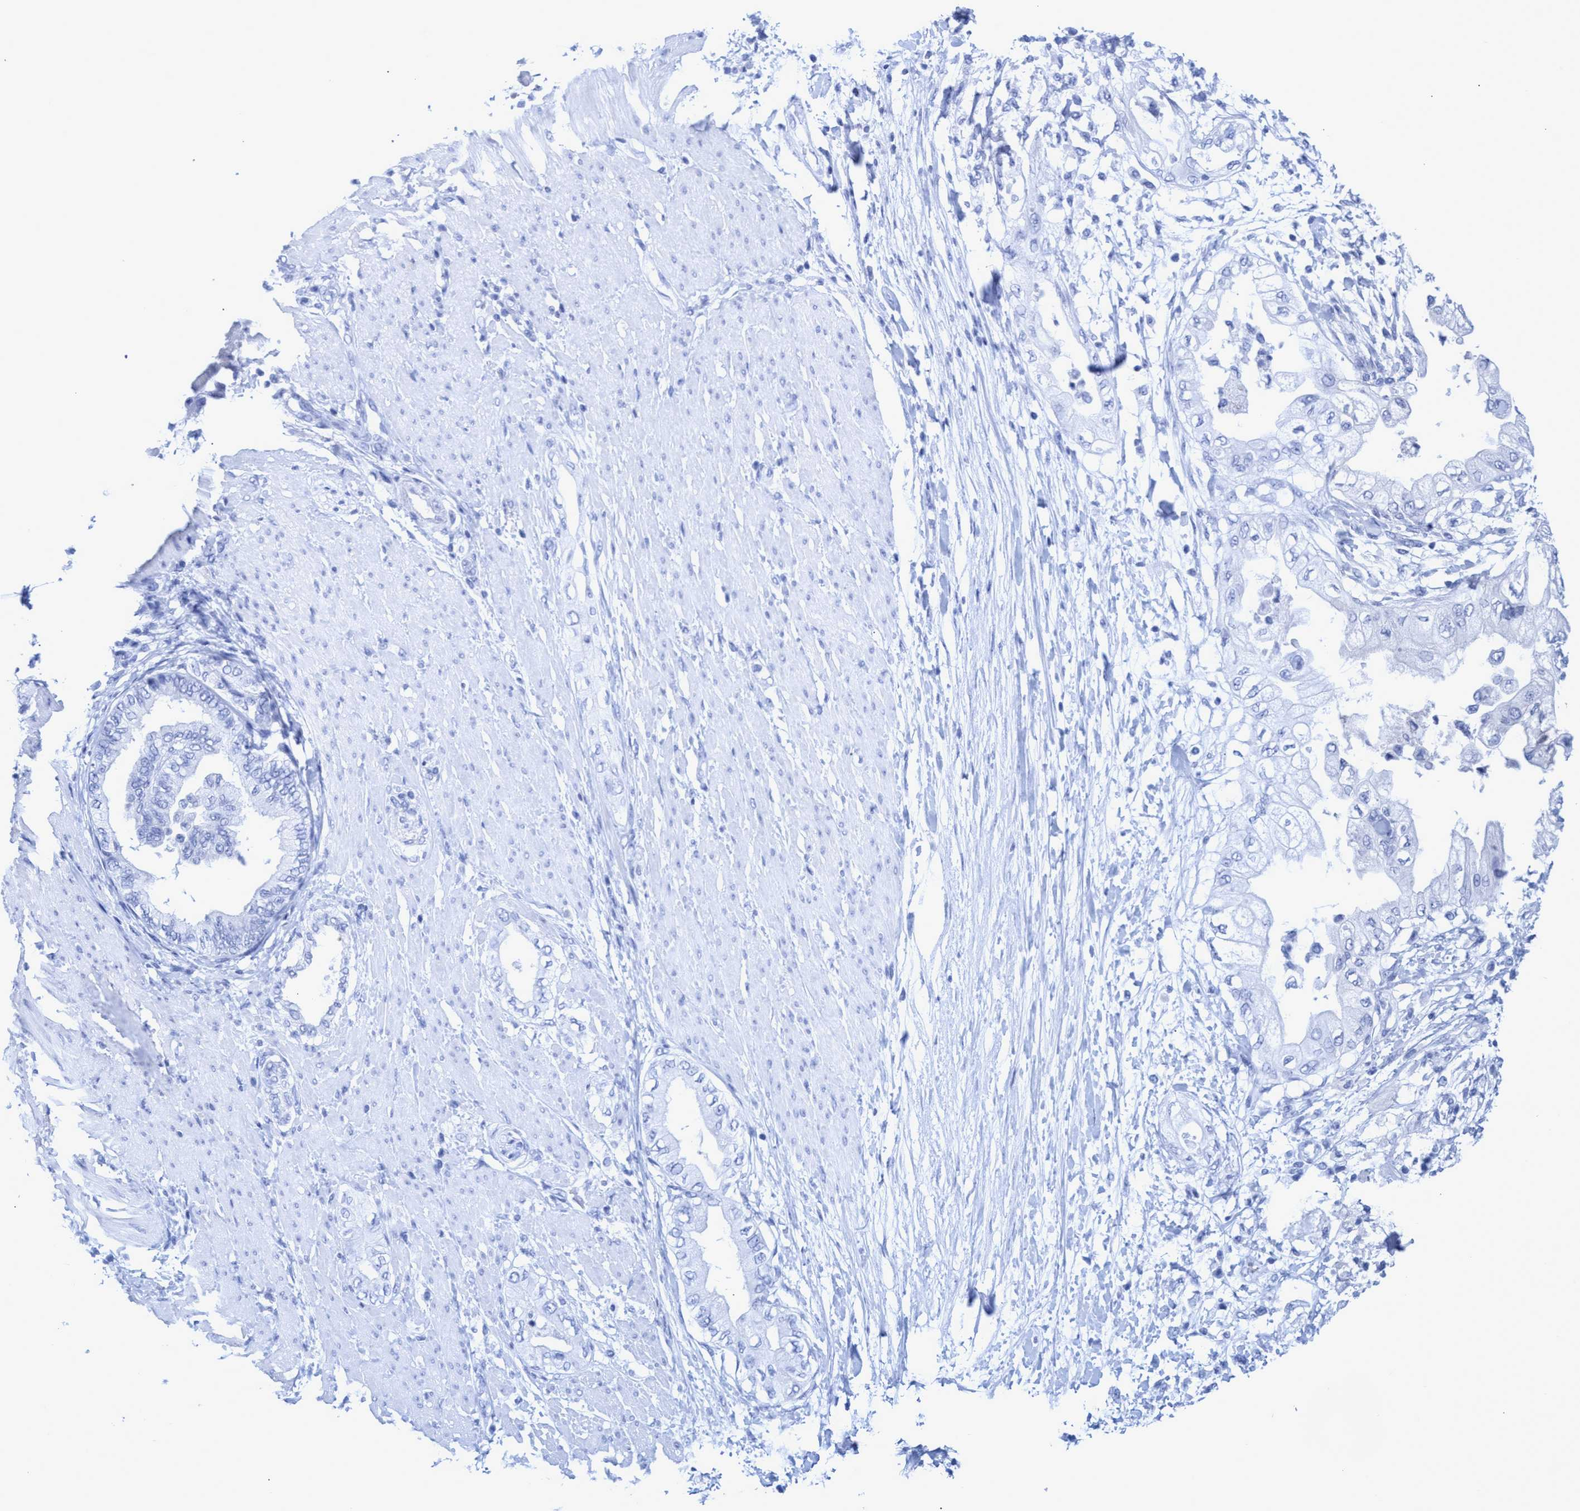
{"staining": {"intensity": "negative", "quantity": "none", "location": "none"}, "tissue": "adipose tissue", "cell_type": "Adipocytes", "image_type": "normal", "snomed": [{"axis": "morphology", "description": "Normal tissue, NOS"}, {"axis": "morphology", "description": "Adenocarcinoma, NOS"}, {"axis": "topography", "description": "Duodenum"}, {"axis": "topography", "description": "Peripheral nerve tissue"}], "caption": "This is a image of IHC staining of unremarkable adipose tissue, which shows no staining in adipocytes. (IHC, brightfield microscopy, high magnification).", "gene": "INSL6", "patient": {"sex": "female", "age": 60}}